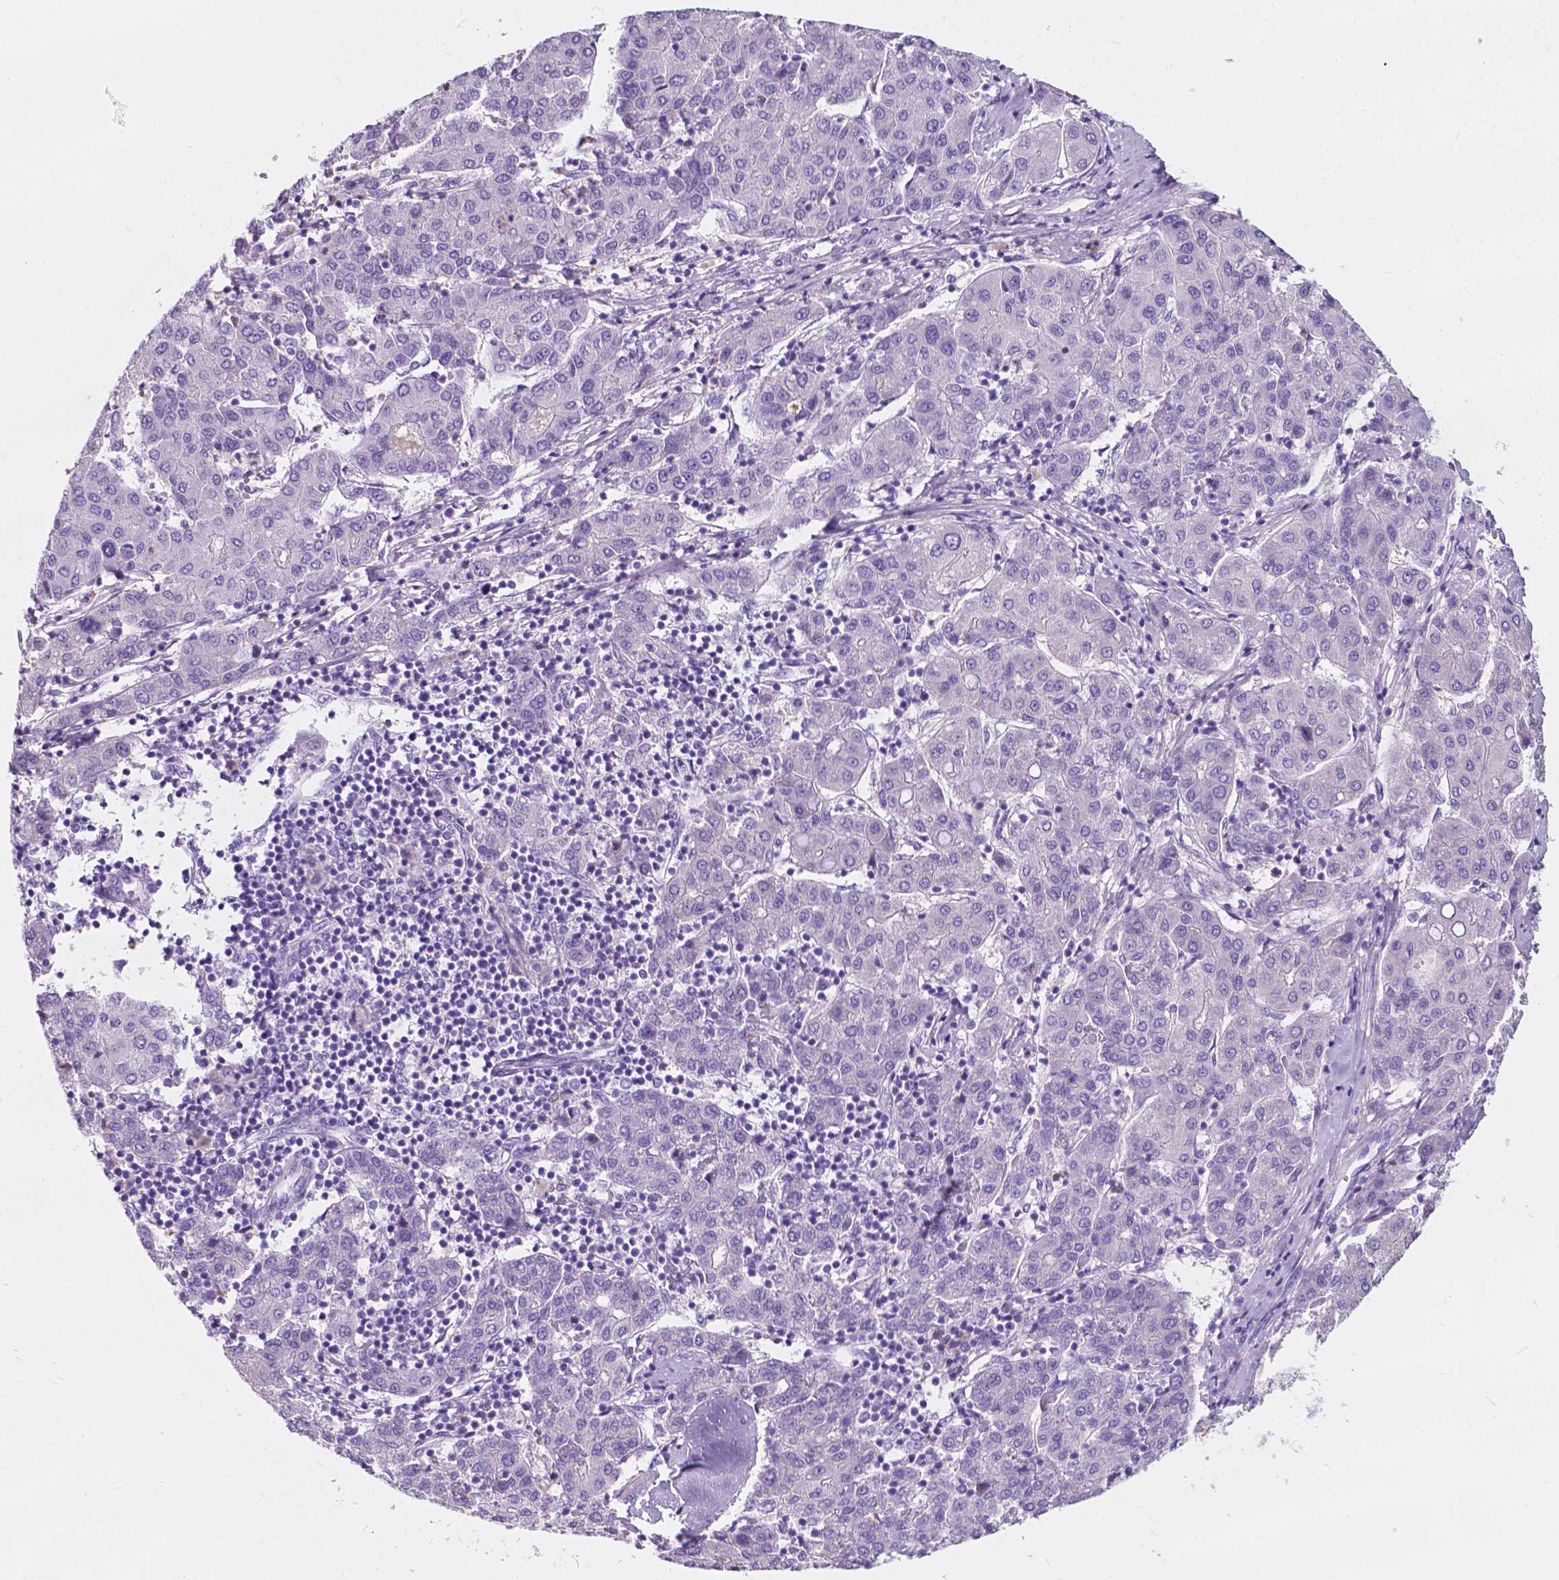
{"staining": {"intensity": "negative", "quantity": "none", "location": "none"}, "tissue": "liver cancer", "cell_type": "Tumor cells", "image_type": "cancer", "snomed": [{"axis": "morphology", "description": "Carcinoma, Hepatocellular, NOS"}, {"axis": "topography", "description": "Liver"}], "caption": "Immunohistochemical staining of human liver hepatocellular carcinoma shows no significant staining in tumor cells. (IHC, brightfield microscopy, high magnification).", "gene": "GNAO1", "patient": {"sex": "male", "age": 65}}